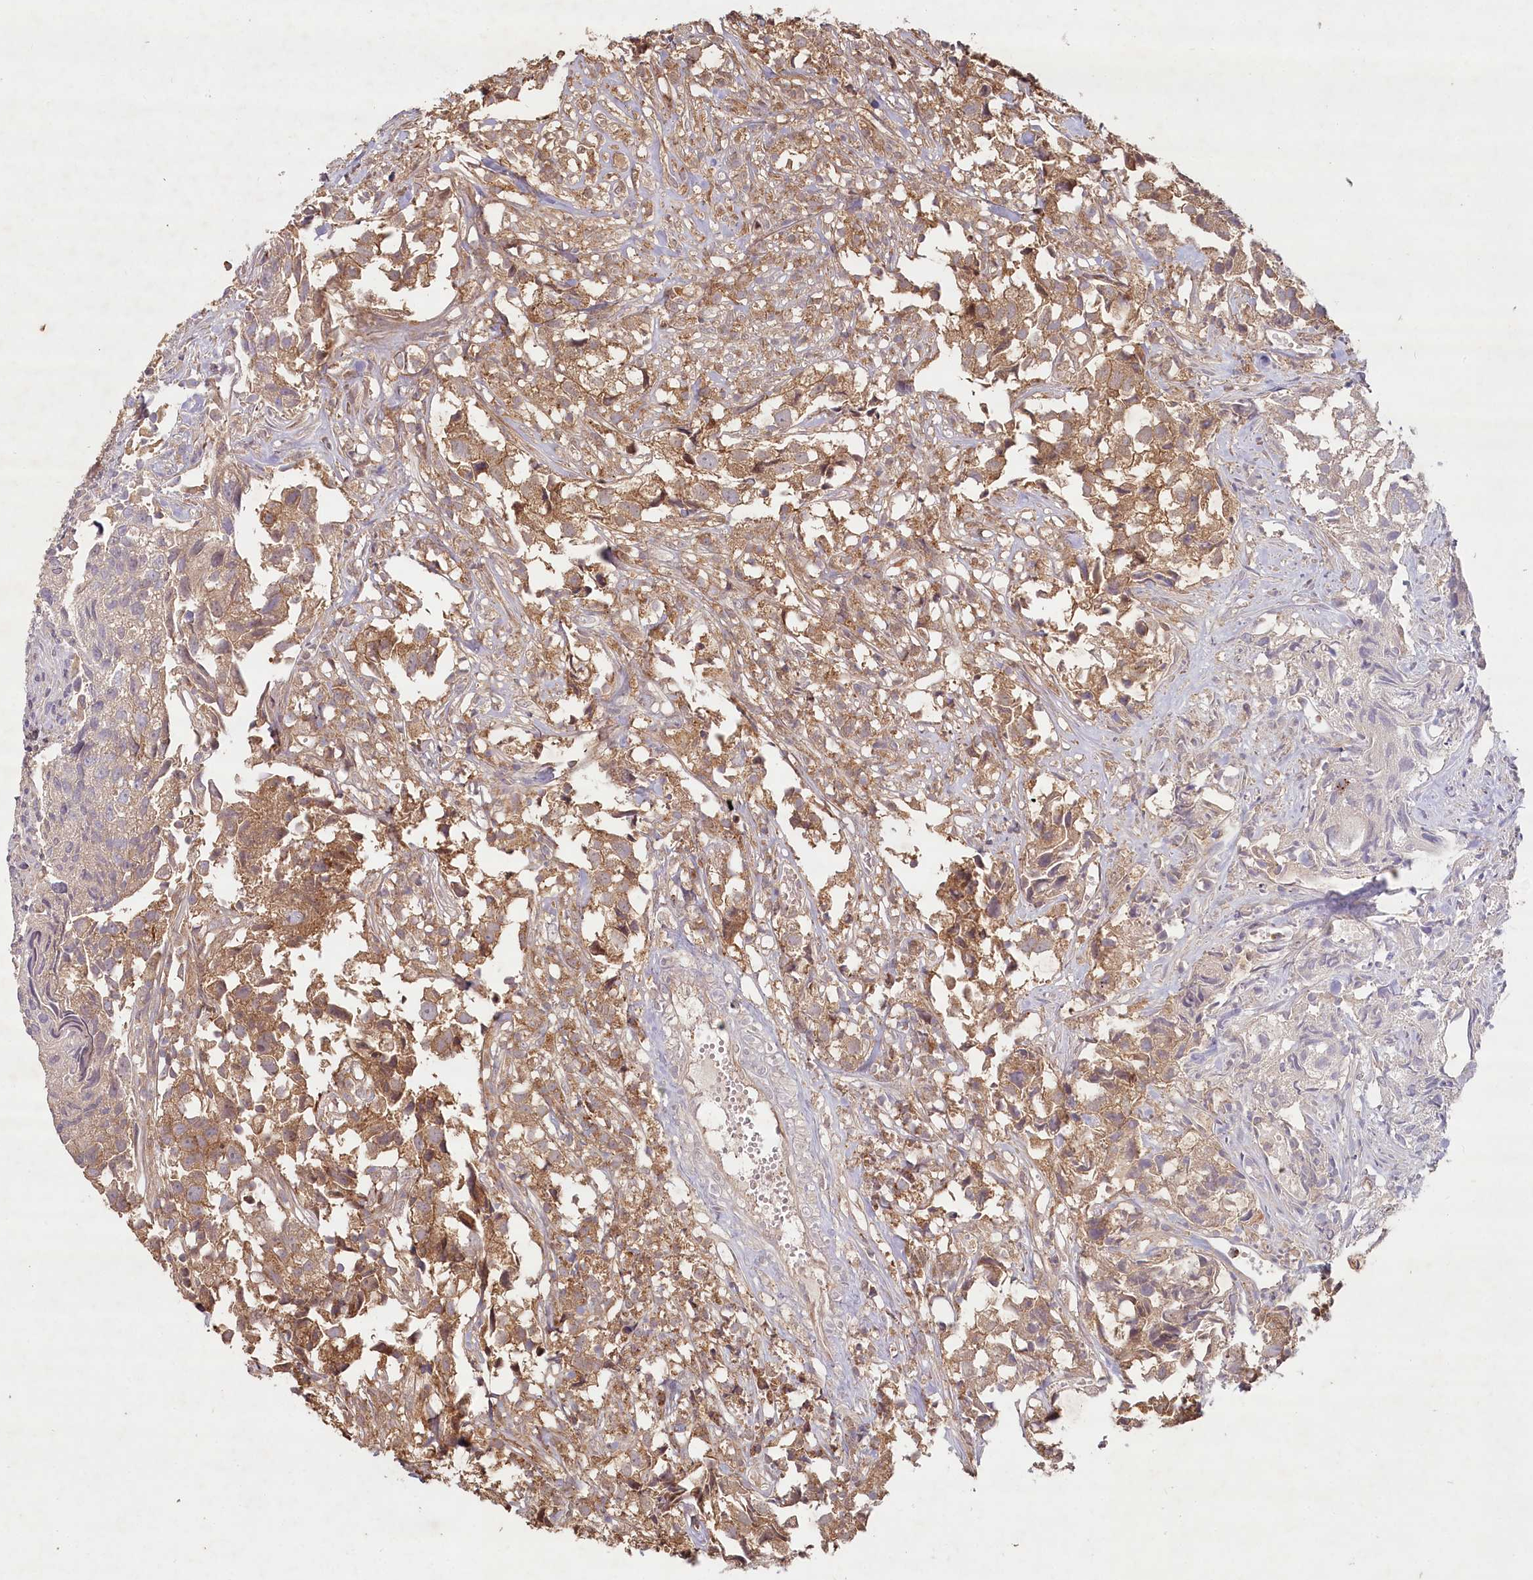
{"staining": {"intensity": "moderate", "quantity": ">75%", "location": "cytoplasmic/membranous"}, "tissue": "urothelial cancer", "cell_type": "Tumor cells", "image_type": "cancer", "snomed": [{"axis": "morphology", "description": "Urothelial carcinoma, High grade"}, {"axis": "topography", "description": "Urinary bladder"}], "caption": "Tumor cells demonstrate medium levels of moderate cytoplasmic/membranous staining in approximately >75% of cells in high-grade urothelial carcinoma. Using DAB (brown) and hematoxylin (blue) stains, captured at high magnification using brightfield microscopy.", "gene": "HAL", "patient": {"sex": "female", "age": 75}}